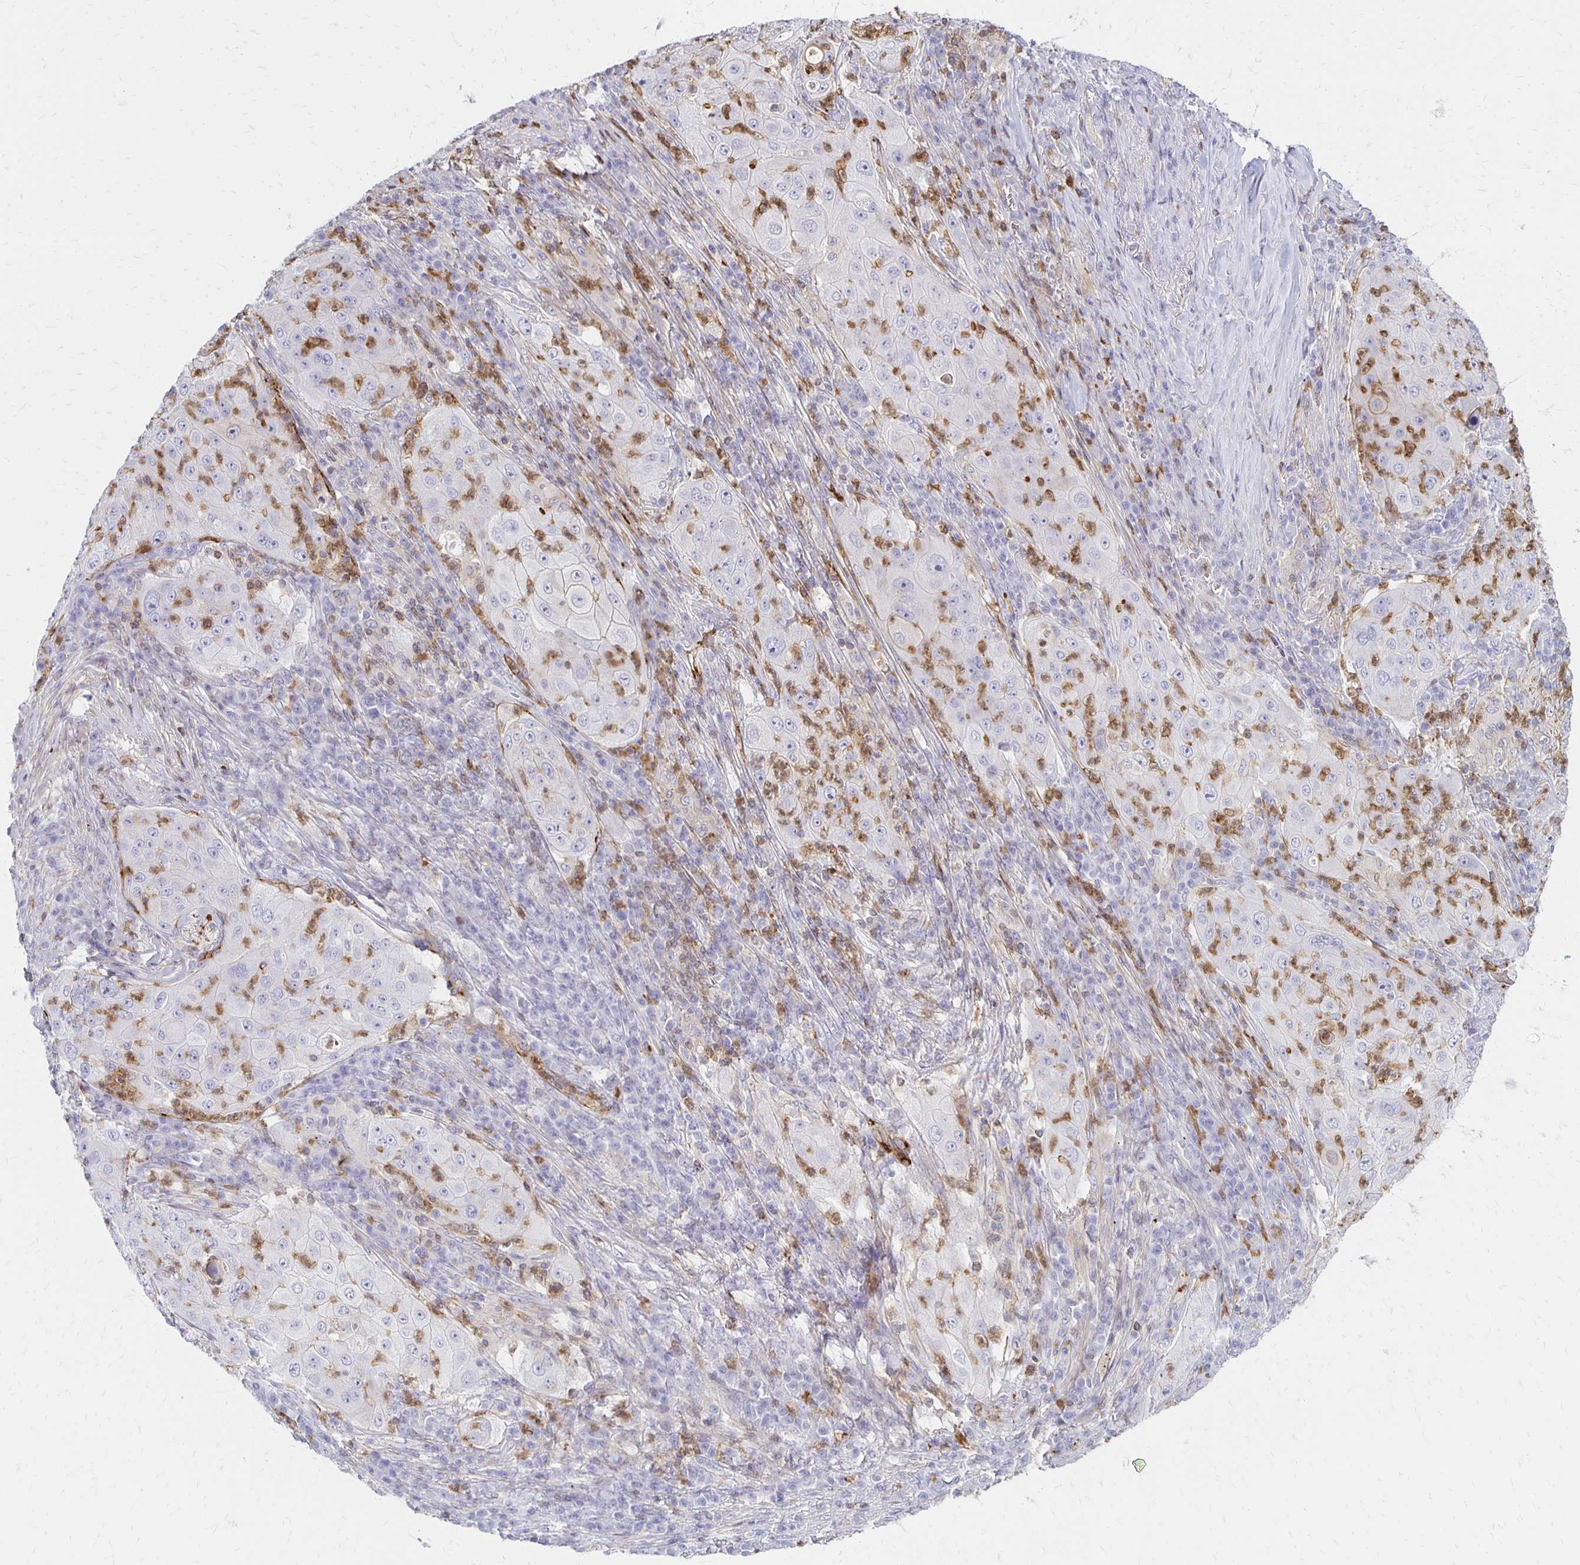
{"staining": {"intensity": "negative", "quantity": "none", "location": "none"}, "tissue": "lung cancer", "cell_type": "Tumor cells", "image_type": "cancer", "snomed": [{"axis": "morphology", "description": "Squamous cell carcinoma, NOS"}, {"axis": "topography", "description": "Lung"}], "caption": "High magnification brightfield microscopy of lung cancer (squamous cell carcinoma) stained with DAB (brown) and counterstained with hematoxylin (blue): tumor cells show no significant positivity. Nuclei are stained in blue.", "gene": "CCL21", "patient": {"sex": "female", "age": 59}}